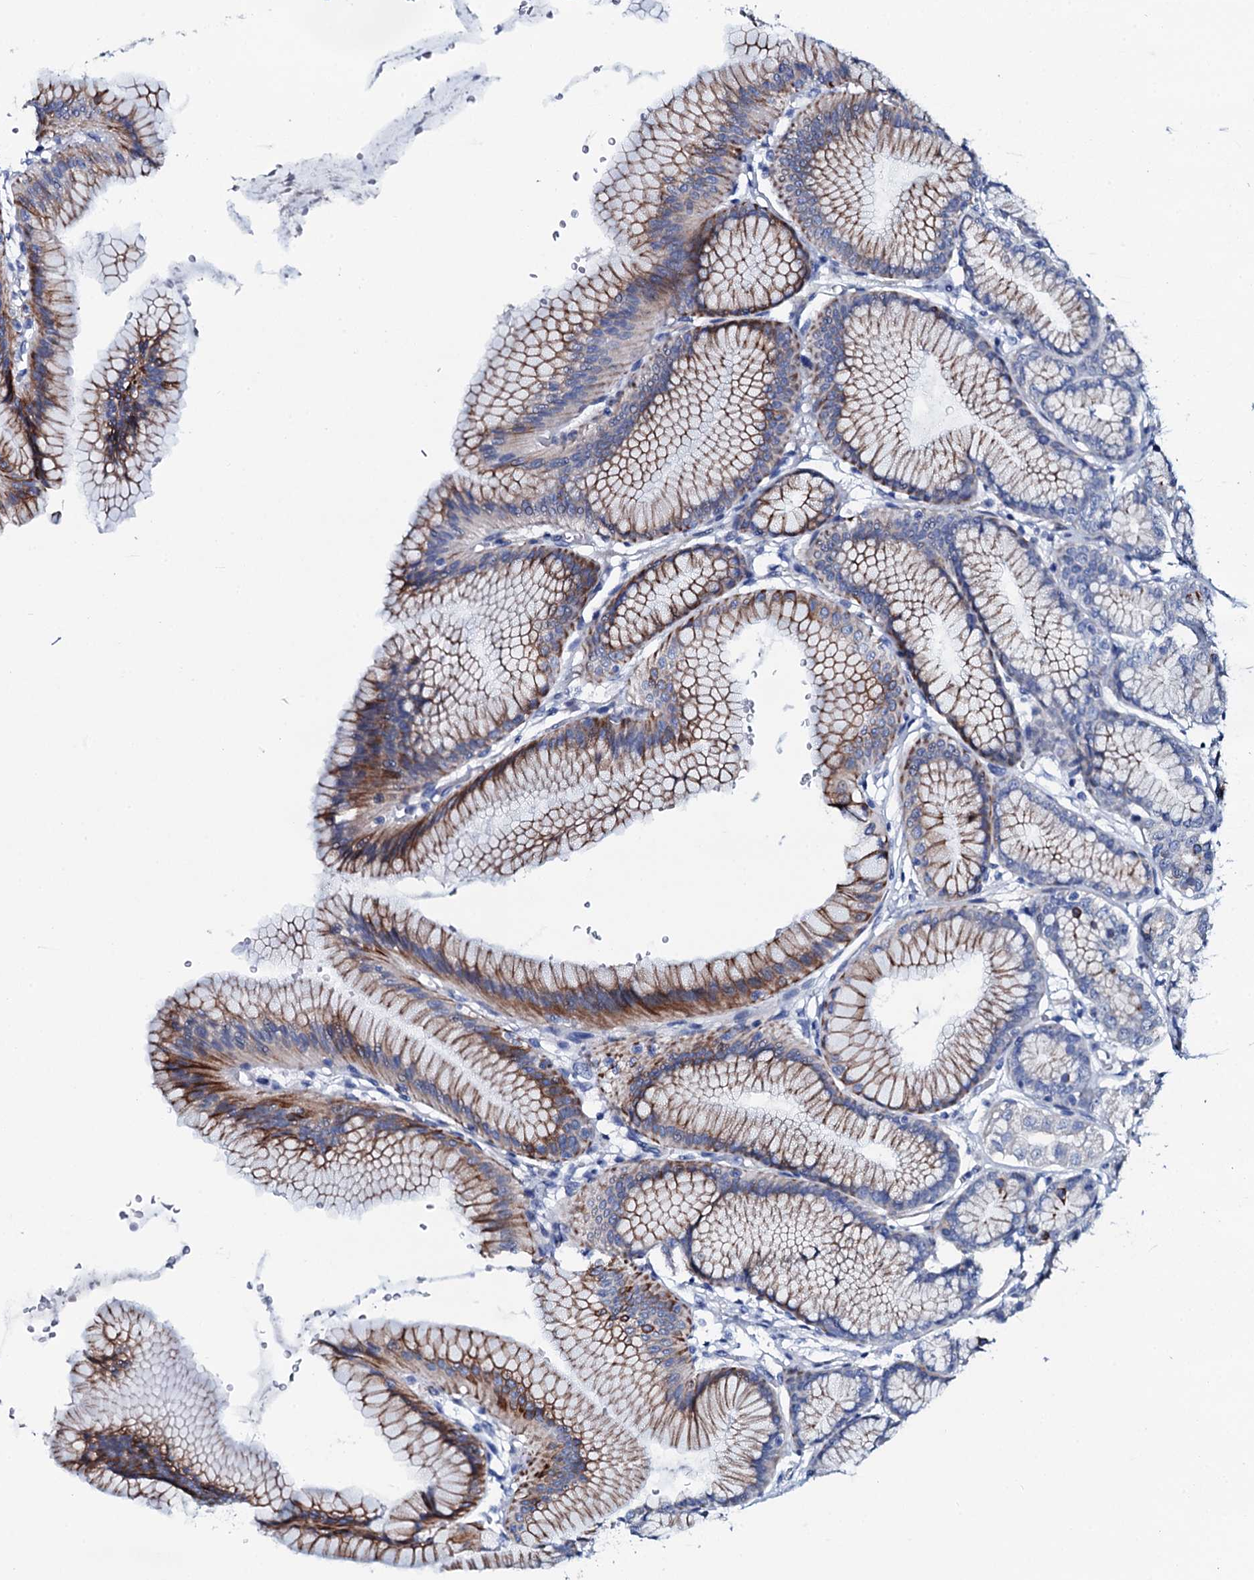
{"staining": {"intensity": "strong", "quantity": "25%-75%", "location": "cytoplasmic/membranous"}, "tissue": "stomach", "cell_type": "Glandular cells", "image_type": "normal", "snomed": [{"axis": "morphology", "description": "Normal tissue, NOS"}, {"axis": "morphology", "description": "Adenocarcinoma, NOS"}, {"axis": "morphology", "description": "Adenocarcinoma, High grade"}, {"axis": "topography", "description": "Stomach, upper"}, {"axis": "topography", "description": "Stomach"}], "caption": "Brown immunohistochemical staining in normal stomach exhibits strong cytoplasmic/membranous positivity in about 25%-75% of glandular cells. Nuclei are stained in blue.", "gene": "GYS2", "patient": {"sex": "female", "age": 65}}